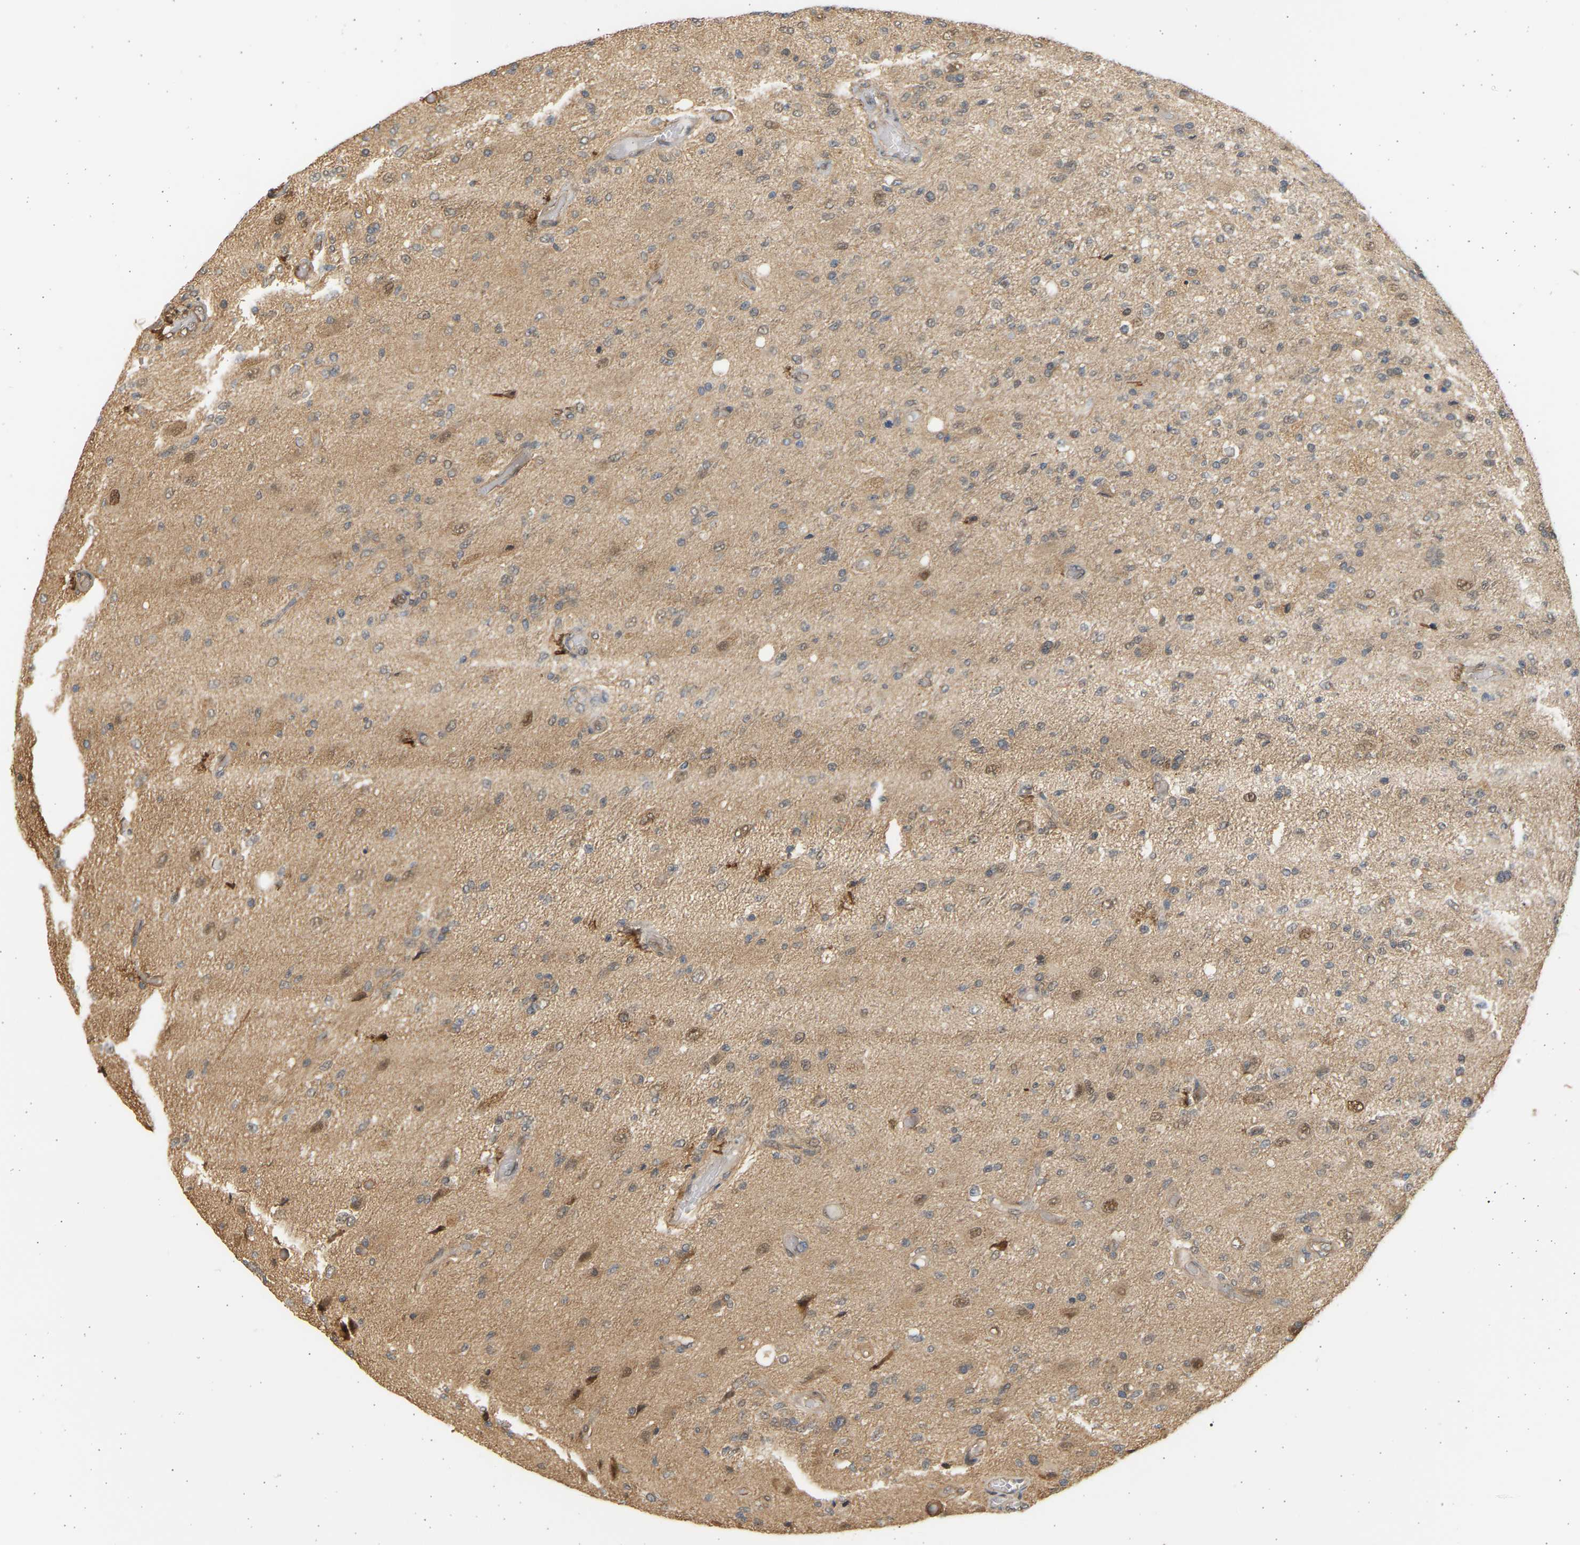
{"staining": {"intensity": "weak", "quantity": "<25%", "location": "cytoplasmic/membranous"}, "tissue": "glioma", "cell_type": "Tumor cells", "image_type": "cancer", "snomed": [{"axis": "morphology", "description": "Normal tissue, NOS"}, {"axis": "morphology", "description": "Glioma, malignant, High grade"}, {"axis": "topography", "description": "Cerebral cortex"}], "caption": "An IHC image of malignant glioma (high-grade) is shown. There is no staining in tumor cells of malignant glioma (high-grade).", "gene": "B4GALT6", "patient": {"sex": "male", "age": 77}}